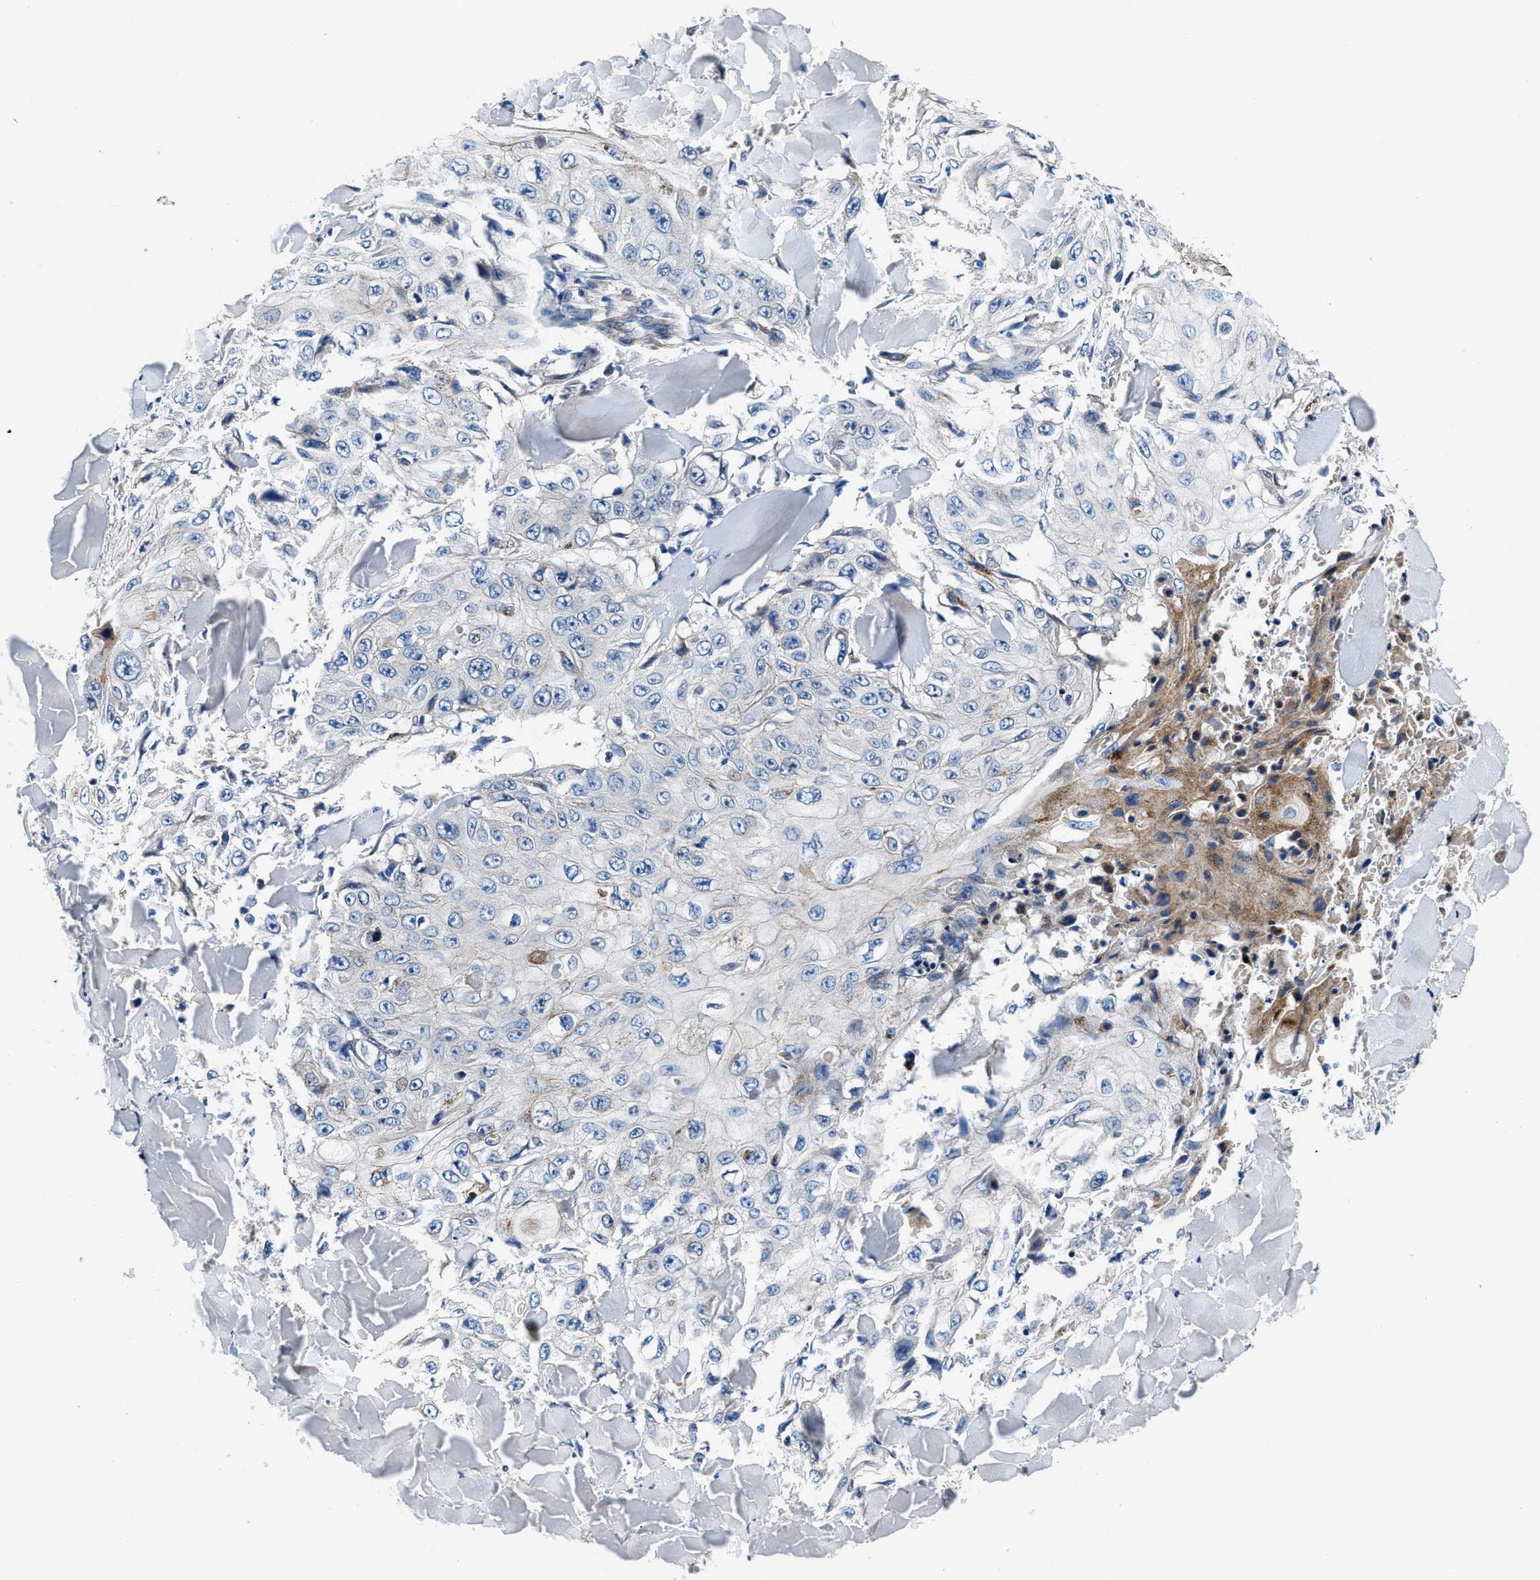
{"staining": {"intensity": "negative", "quantity": "none", "location": "none"}, "tissue": "skin cancer", "cell_type": "Tumor cells", "image_type": "cancer", "snomed": [{"axis": "morphology", "description": "Squamous cell carcinoma, NOS"}, {"axis": "topography", "description": "Skin"}], "caption": "Tumor cells show no significant expression in skin cancer. (DAB (3,3'-diaminobenzidine) immunohistochemistry, high magnification).", "gene": "DAG1", "patient": {"sex": "male", "age": 86}}